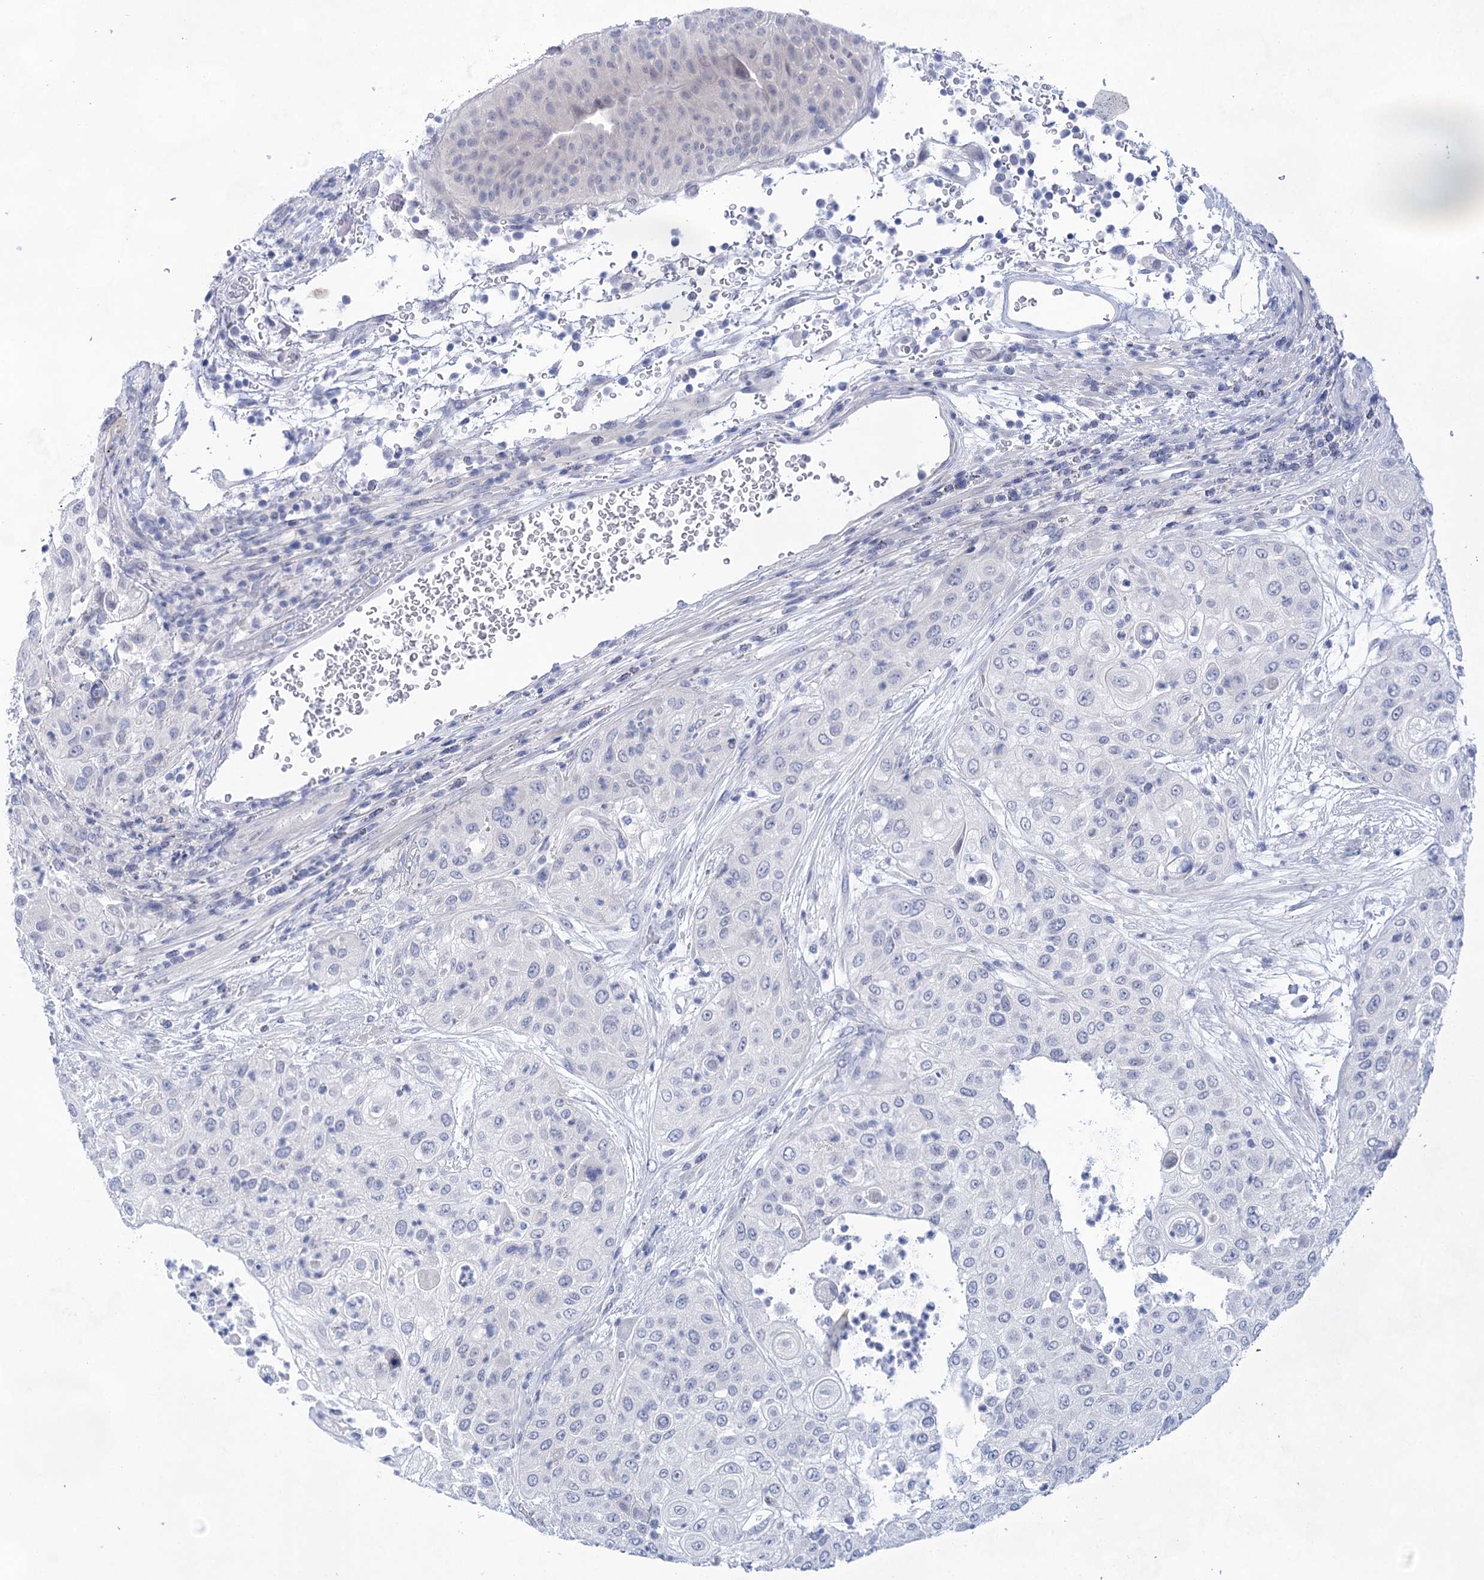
{"staining": {"intensity": "negative", "quantity": "none", "location": "none"}, "tissue": "urothelial cancer", "cell_type": "Tumor cells", "image_type": "cancer", "snomed": [{"axis": "morphology", "description": "Urothelial carcinoma, High grade"}, {"axis": "topography", "description": "Urinary bladder"}], "caption": "Immunohistochemical staining of high-grade urothelial carcinoma shows no significant expression in tumor cells. (Brightfield microscopy of DAB (3,3'-diaminobenzidine) IHC at high magnification).", "gene": "LALBA", "patient": {"sex": "female", "age": 79}}